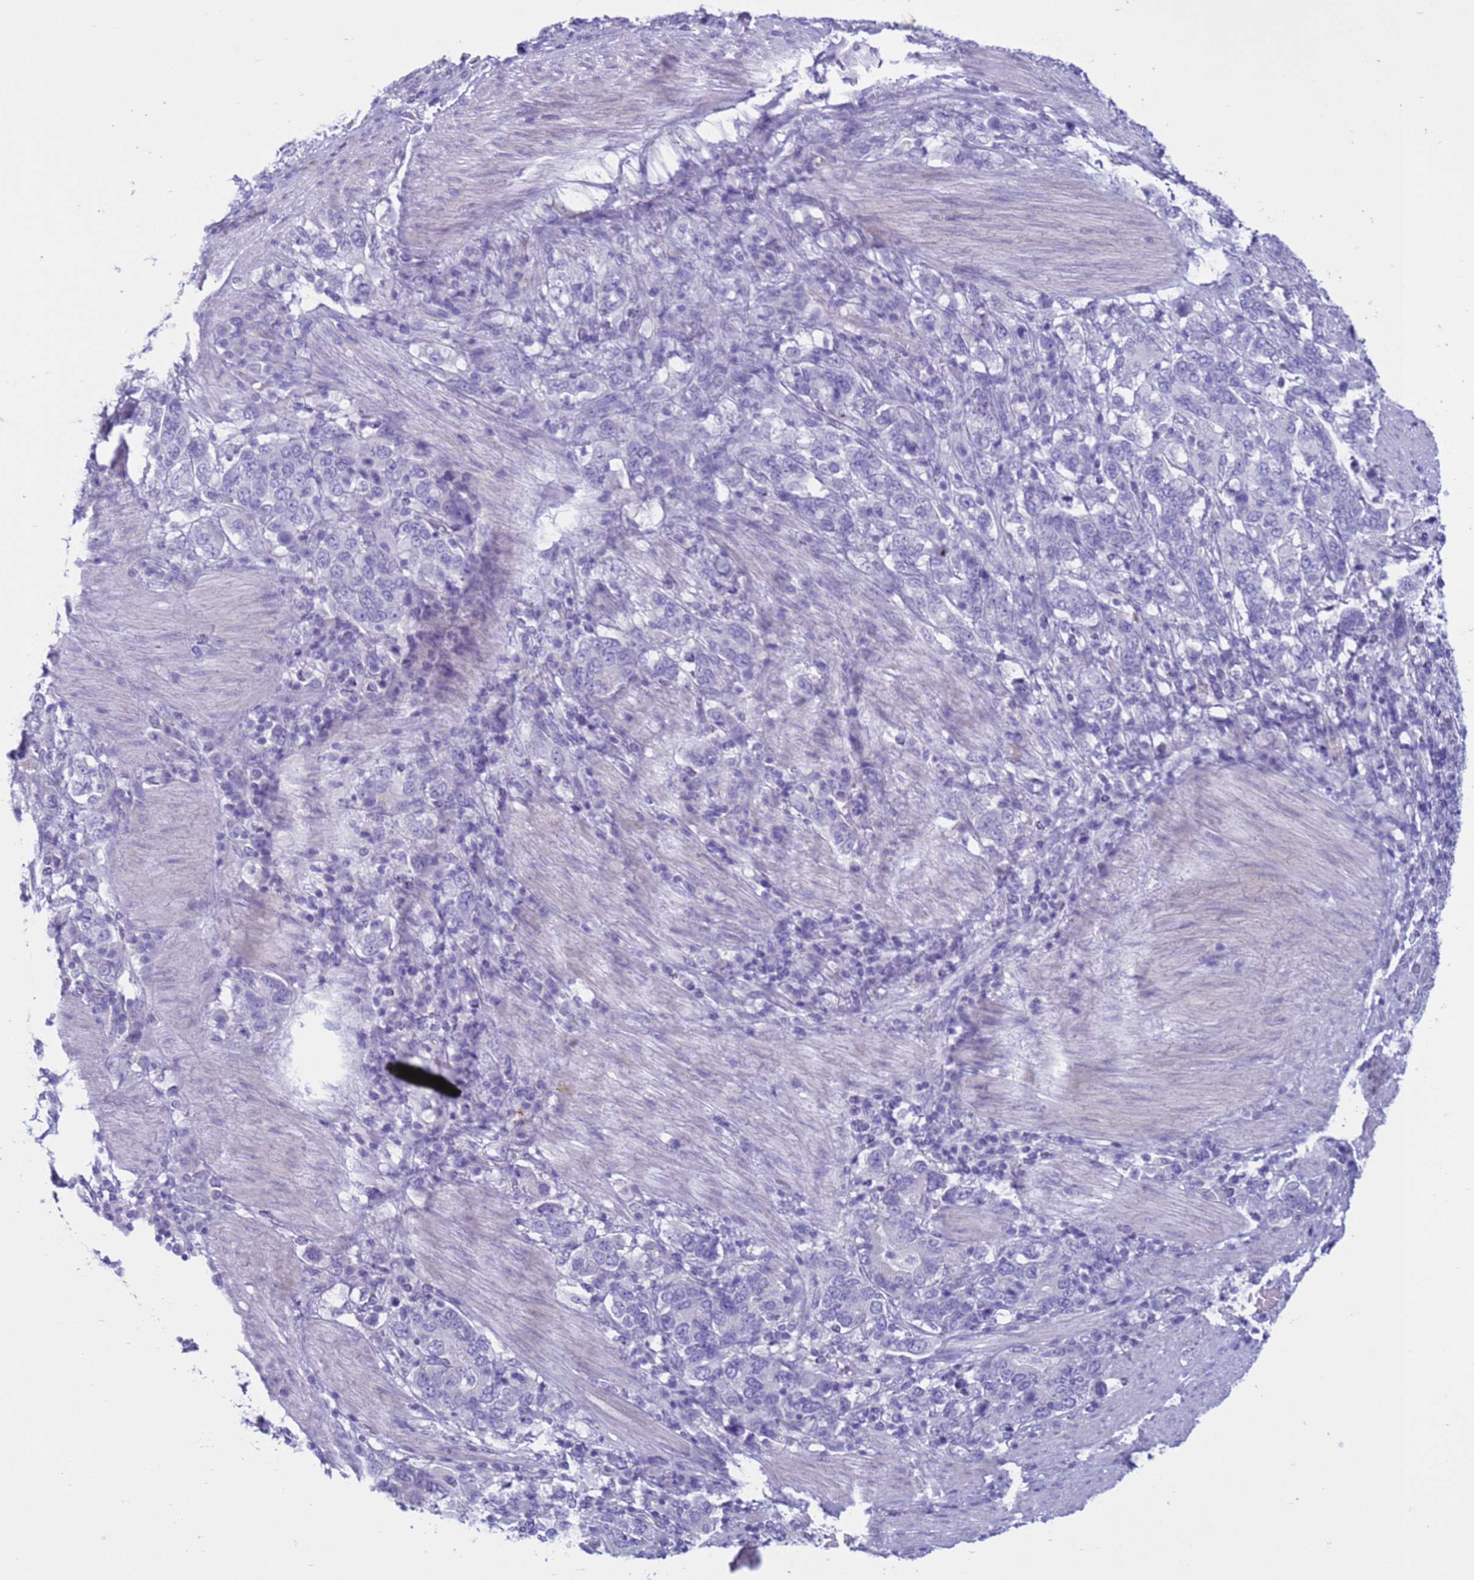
{"staining": {"intensity": "negative", "quantity": "none", "location": "none"}, "tissue": "stomach cancer", "cell_type": "Tumor cells", "image_type": "cancer", "snomed": [{"axis": "morphology", "description": "Adenocarcinoma, NOS"}, {"axis": "topography", "description": "Stomach, upper"}, {"axis": "topography", "description": "Stomach"}], "caption": "Immunohistochemical staining of human stomach adenocarcinoma reveals no significant positivity in tumor cells. The staining was performed using DAB to visualize the protein expression in brown, while the nuclei were stained in blue with hematoxylin (Magnification: 20x).", "gene": "CST4", "patient": {"sex": "male", "age": 62}}